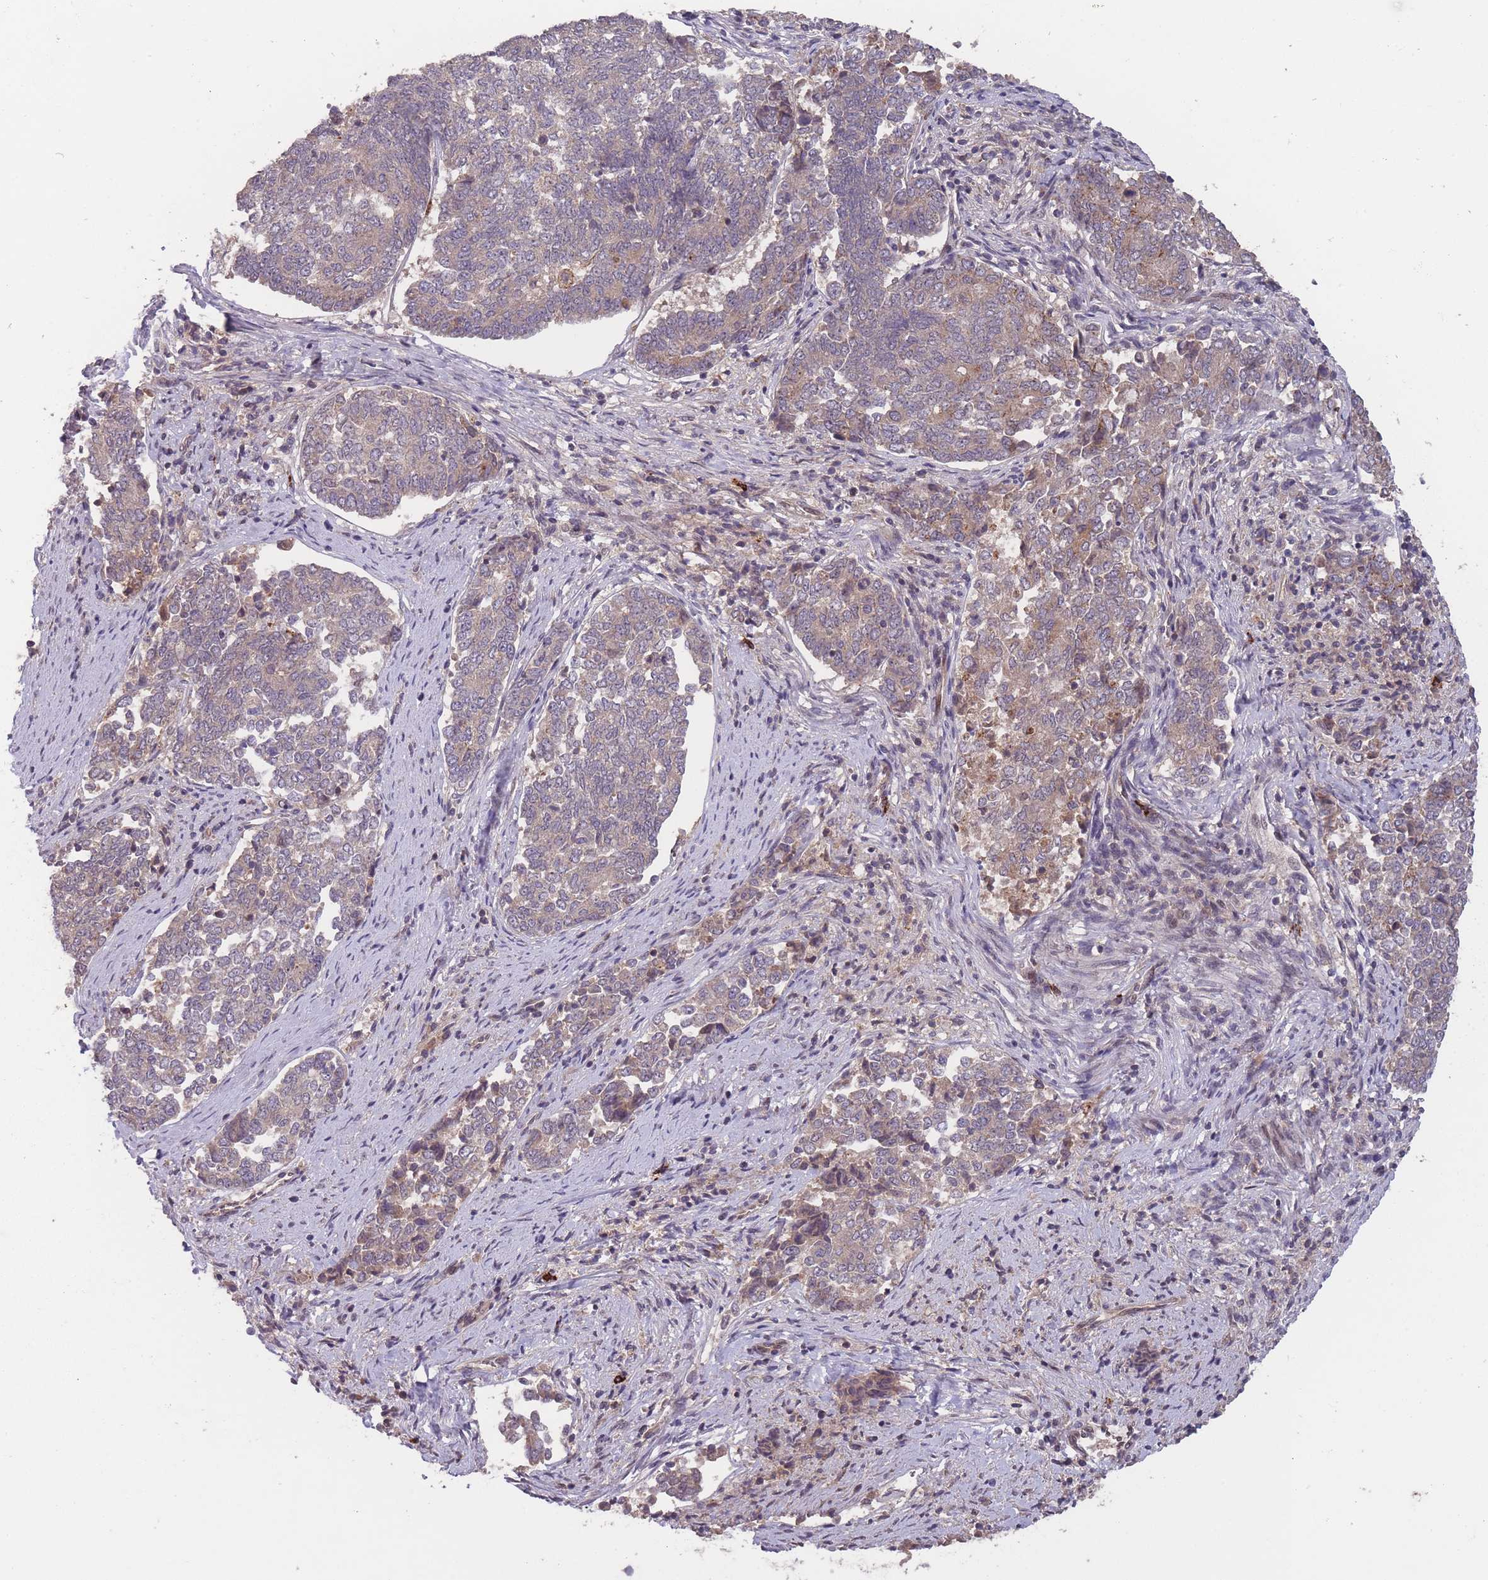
{"staining": {"intensity": "weak", "quantity": "25%-75%", "location": "cytoplasmic/membranous"}, "tissue": "endometrial cancer", "cell_type": "Tumor cells", "image_type": "cancer", "snomed": [{"axis": "morphology", "description": "Adenocarcinoma, NOS"}, {"axis": "topography", "description": "Endometrium"}], "caption": "IHC photomicrograph of endometrial adenocarcinoma stained for a protein (brown), which shows low levels of weak cytoplasmic/membranous staining in about 25%-75% of tumor cells.", "gene": "SECTM1", "patient": {"sex": "female", "age": 80}}